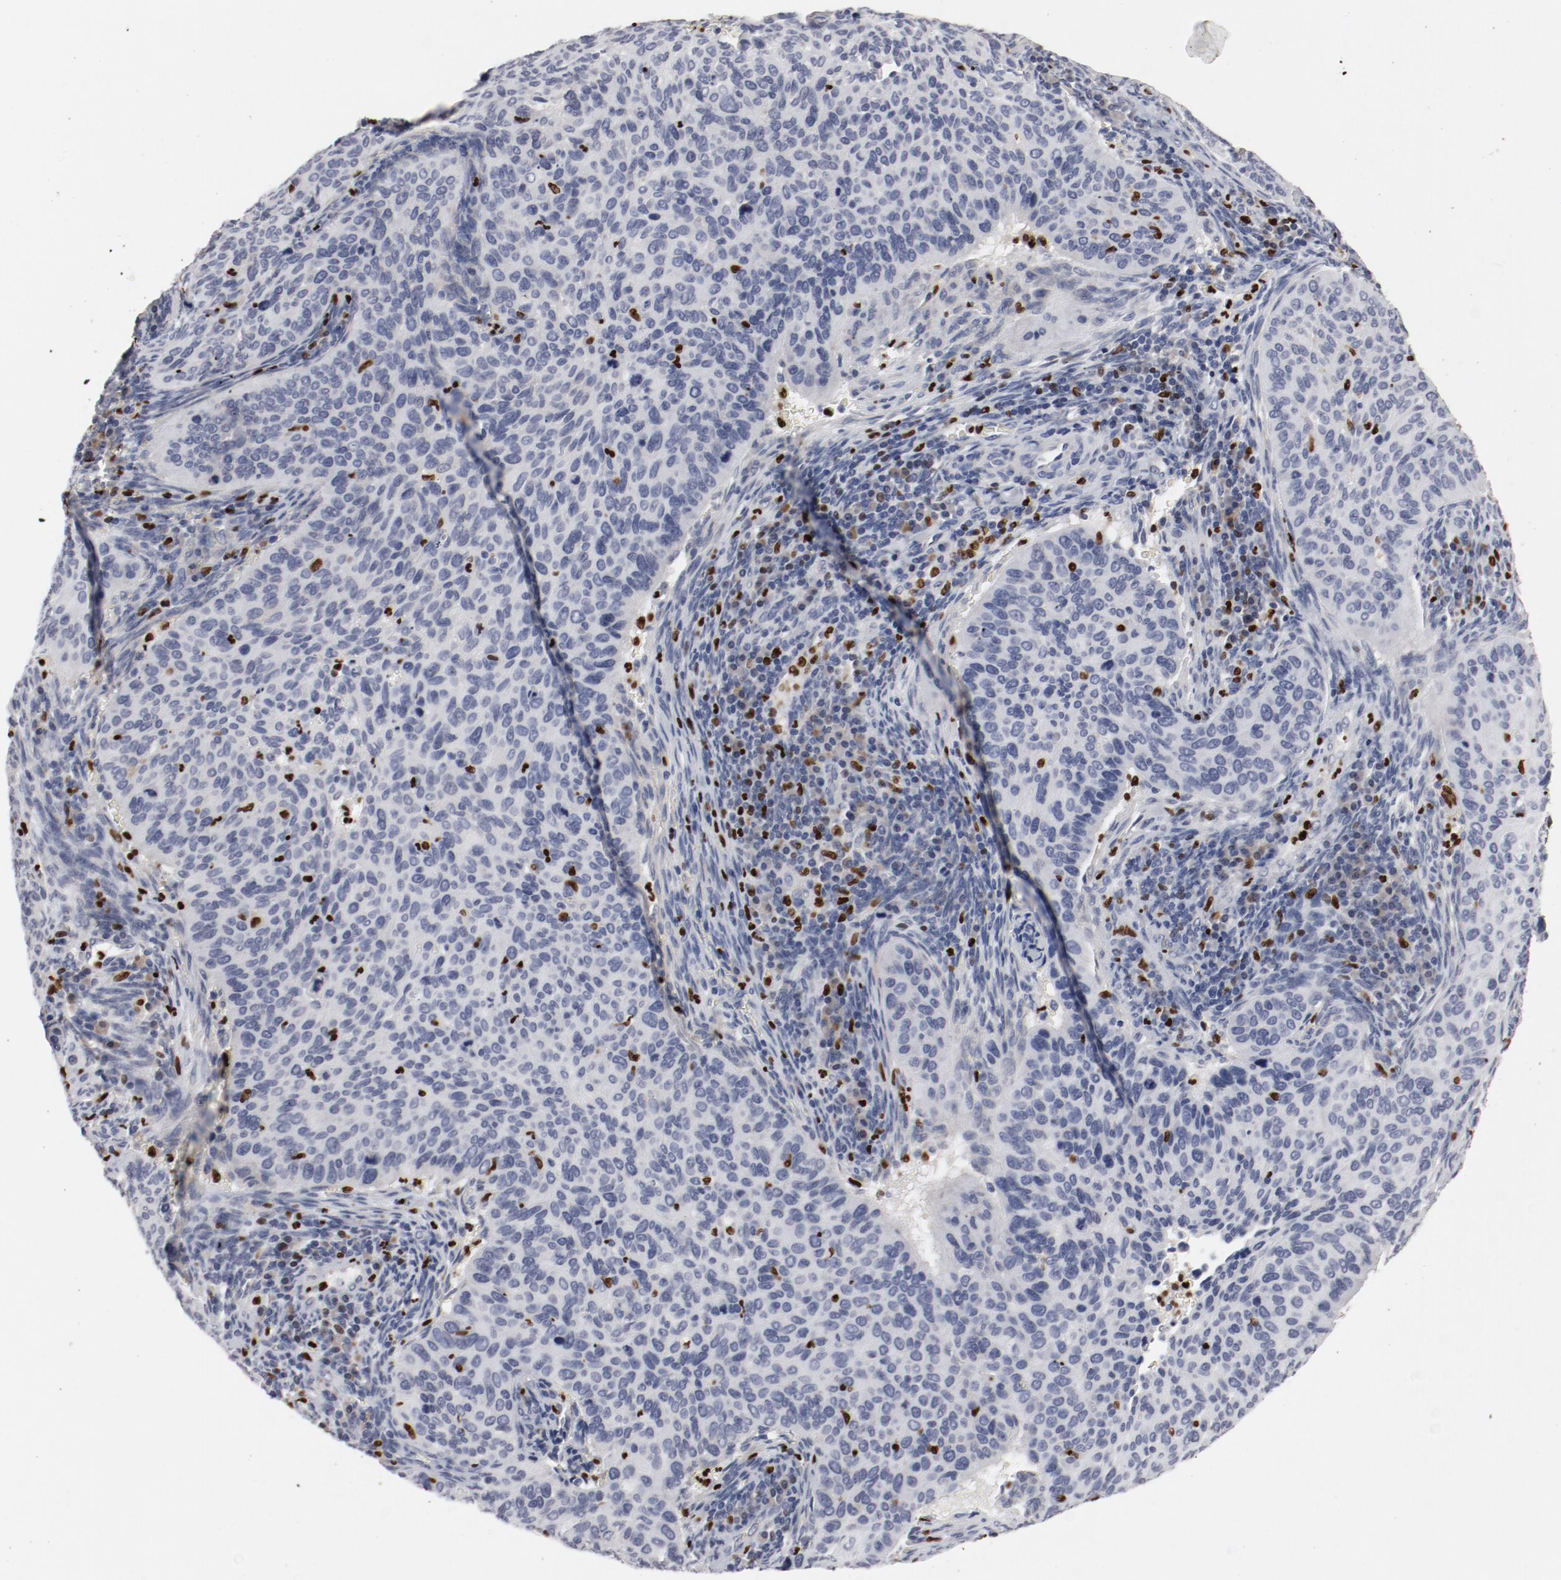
{"staining": {"intensity": "negative", "quantity": "none", "location": "none"}, "tissue": "cervical cancer", "cell_type": "Tumor cells", "image_type": "cancer", "snomed": [{"axis": "morphology", "description": "Adenocarcinoma, NOS"}, {"axis": "topography", "description": "Cervix"}], "caption": "A histopathology image of adenocarcinoma (cervical) stained for a protein displays no brown staining in tumor cells.", "gene": "SPI1", "patient": {"sex": "female", "age": 29}}